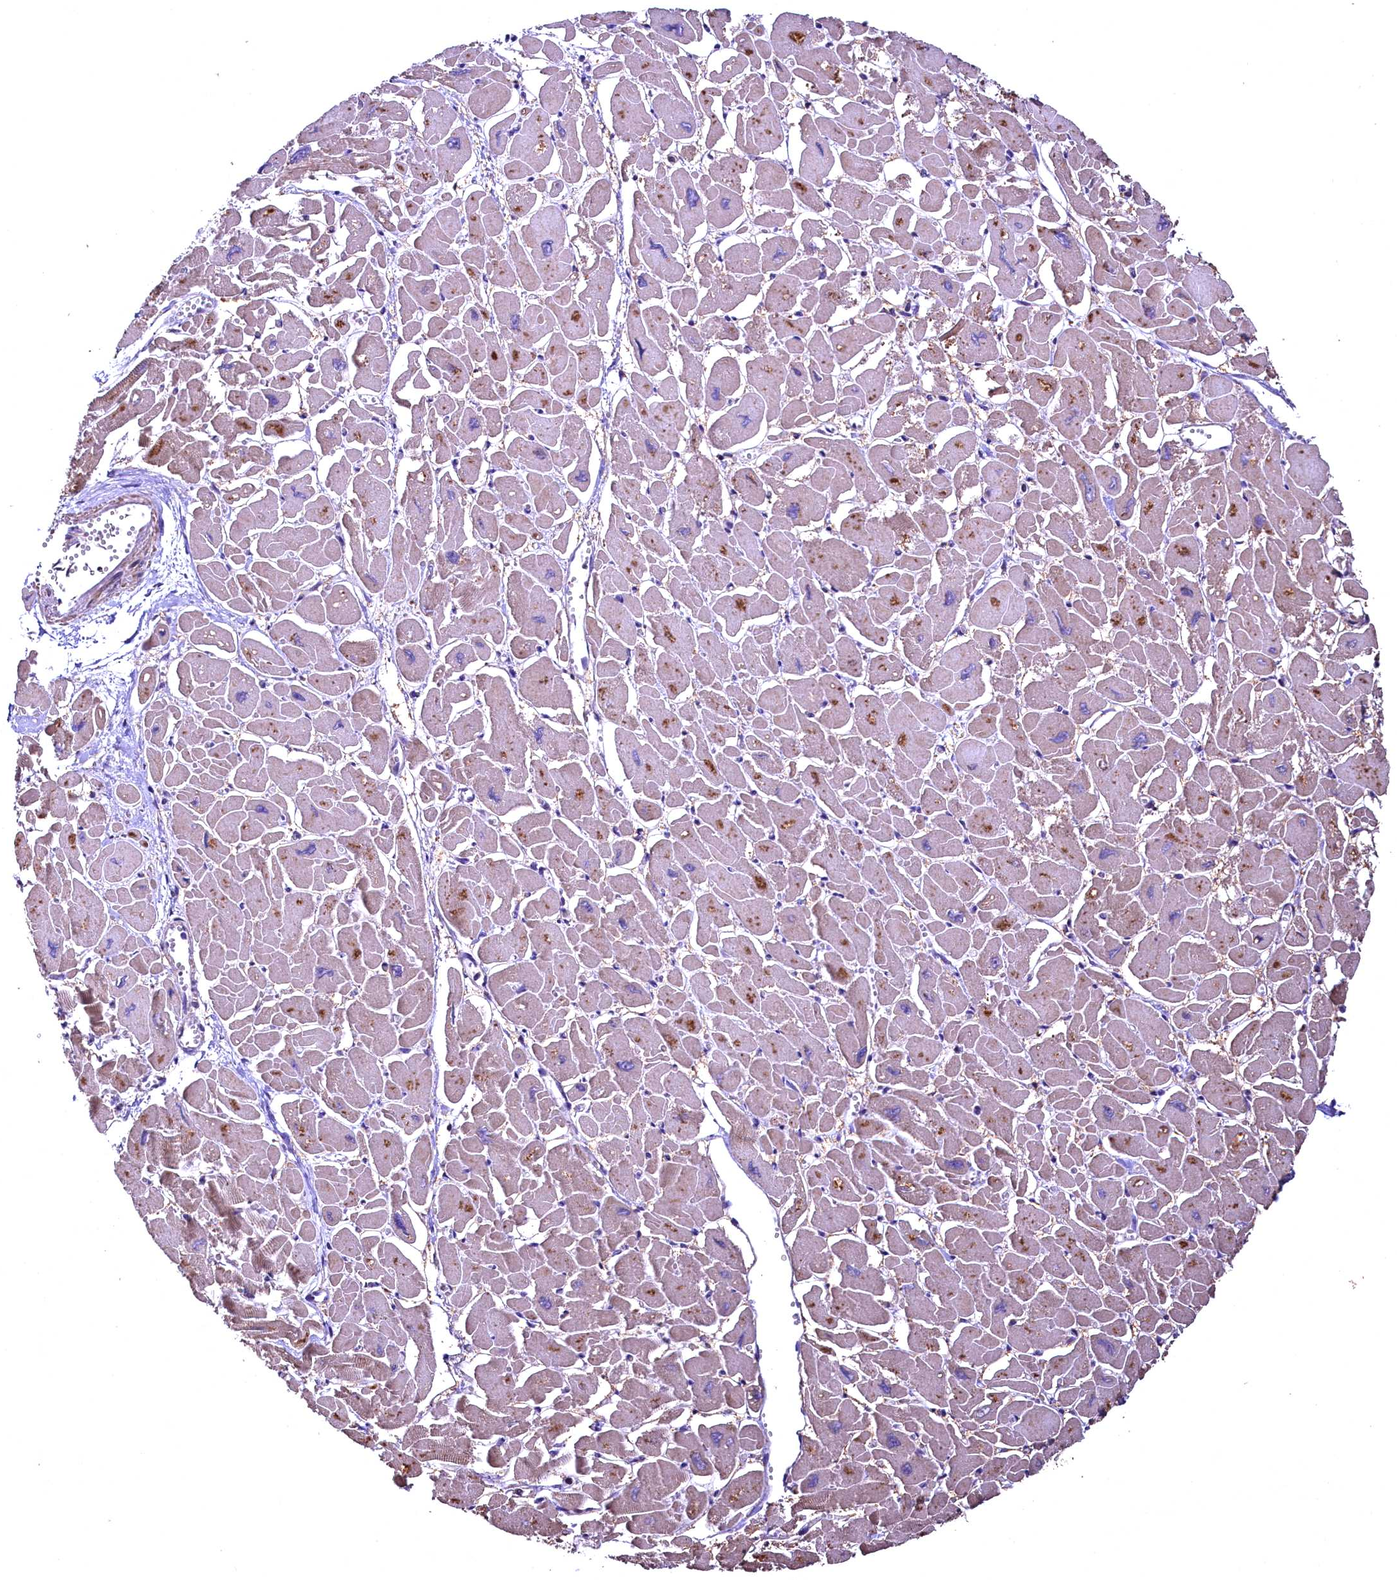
{"staining": {"intensity": "moderate", "quantity": "25%-75%", "location": "cytoplasmic/membranous"}, "tissue": "heart muscle", "cell_type": "Cardiomyocytes", "image_type": "normal", "snomed": [{"axis": "morphology", "description": "Normal tissue, NOS"}, {"axis": "topography", "description": "Heart"}], "caption": "Immunohistochemistry (IHC) (DAB) staining of unremarkable human heart muscle displays moderate cytoplasmic/membranous protein positivity in about 25%-75% of cardiomyocytes.", "gene": "ENKD1", "patient": {"sex": "male", "age": 54}}